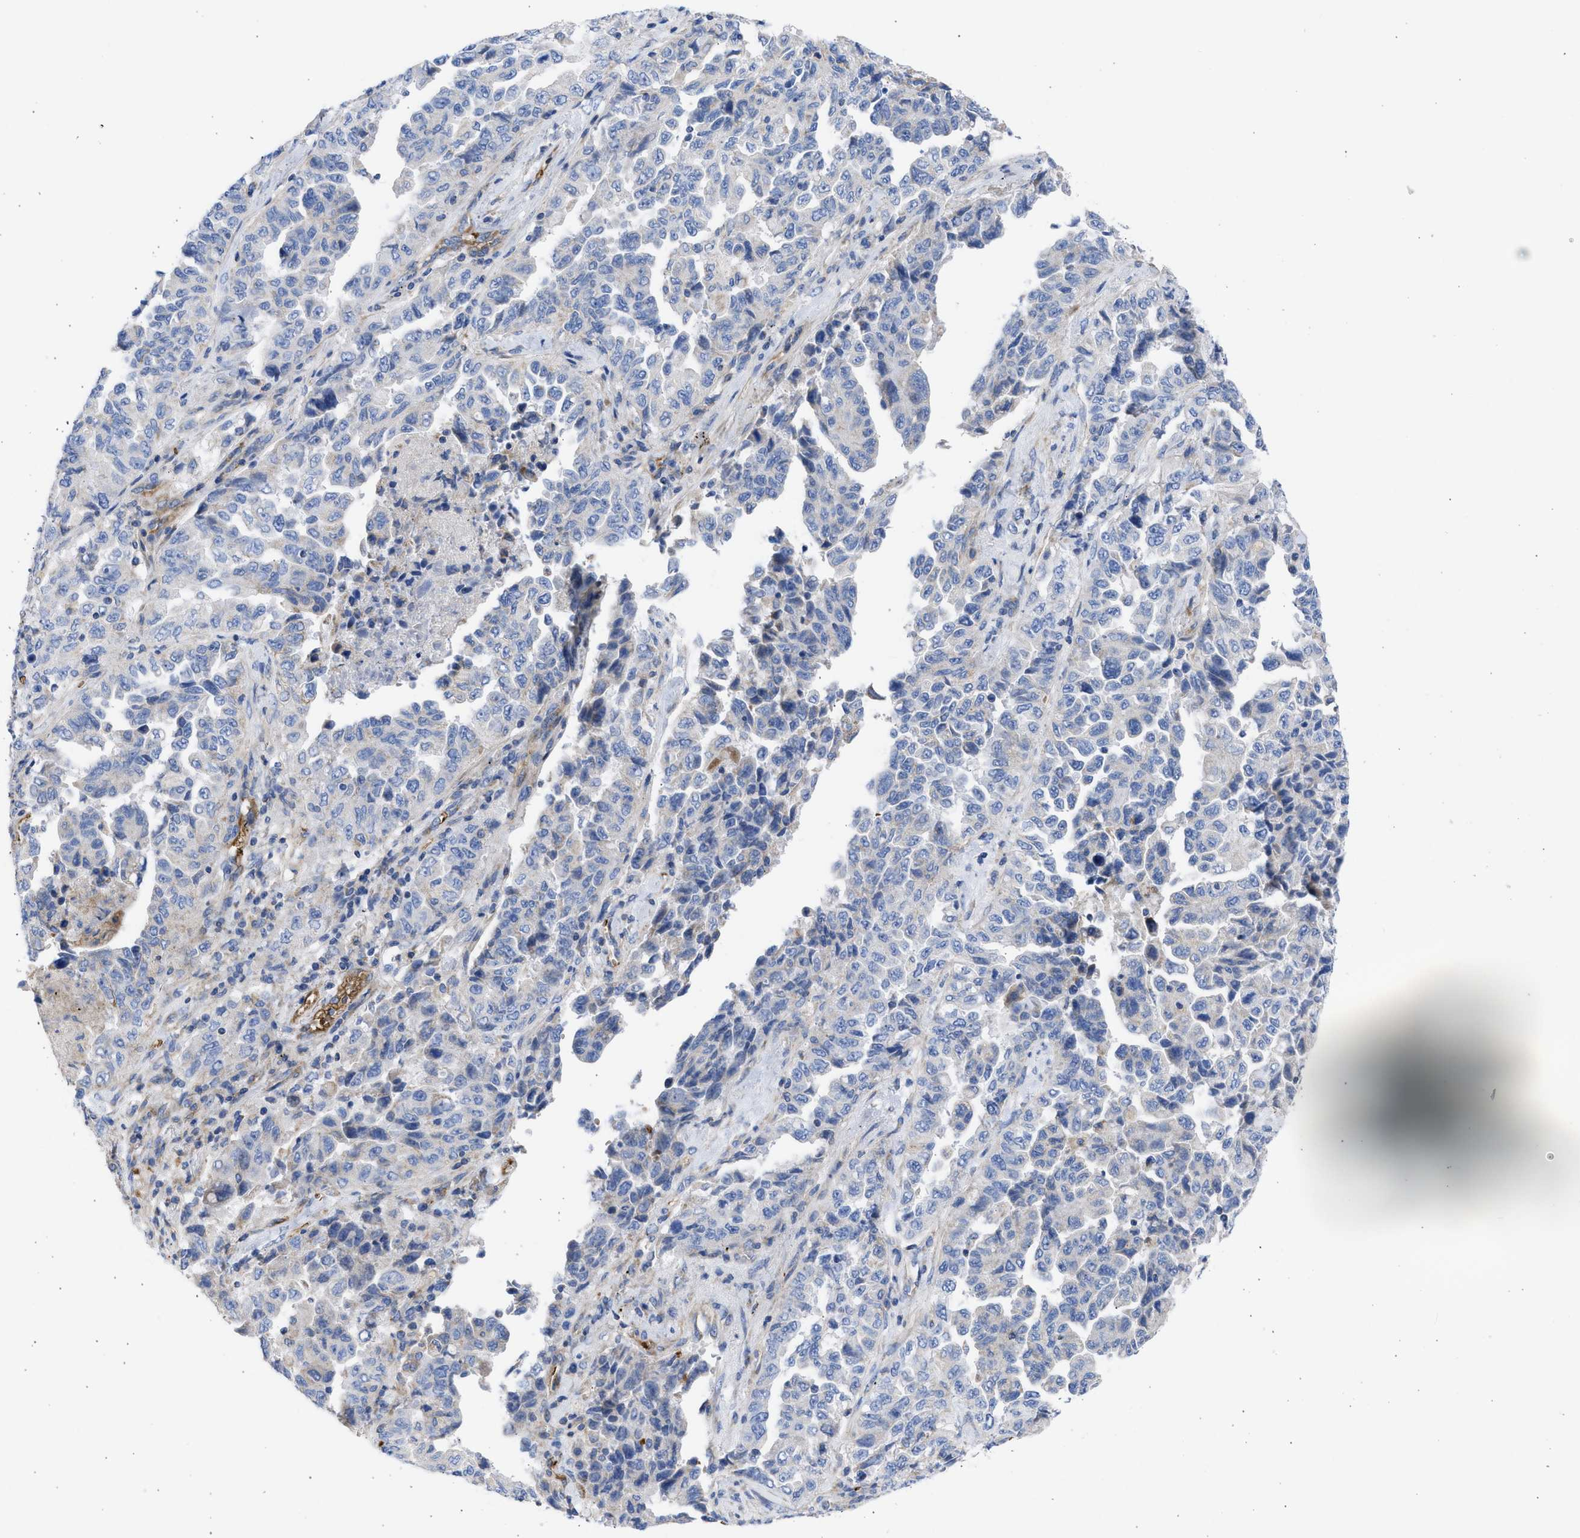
{"staining": {"intensity": "negative", "quantity": "none", "location": "none"}, "tissue": "lung cancer", "cell_type": "Tumor cells", "image_type": "cancer", "snomed": [{"axis": "morphology", "description": "Adenocarcinoma, NOS"}, {"axis": "topography", "description": "Lung"}], "caption": "Immunohistochemistry photomicrograph of adenocarcinoma (lung) stained for a protein (brown), which demonstrates no positivity in tumor cells.", "gene": "BTG3", "patient": {"sex": "female", "age": 51}}